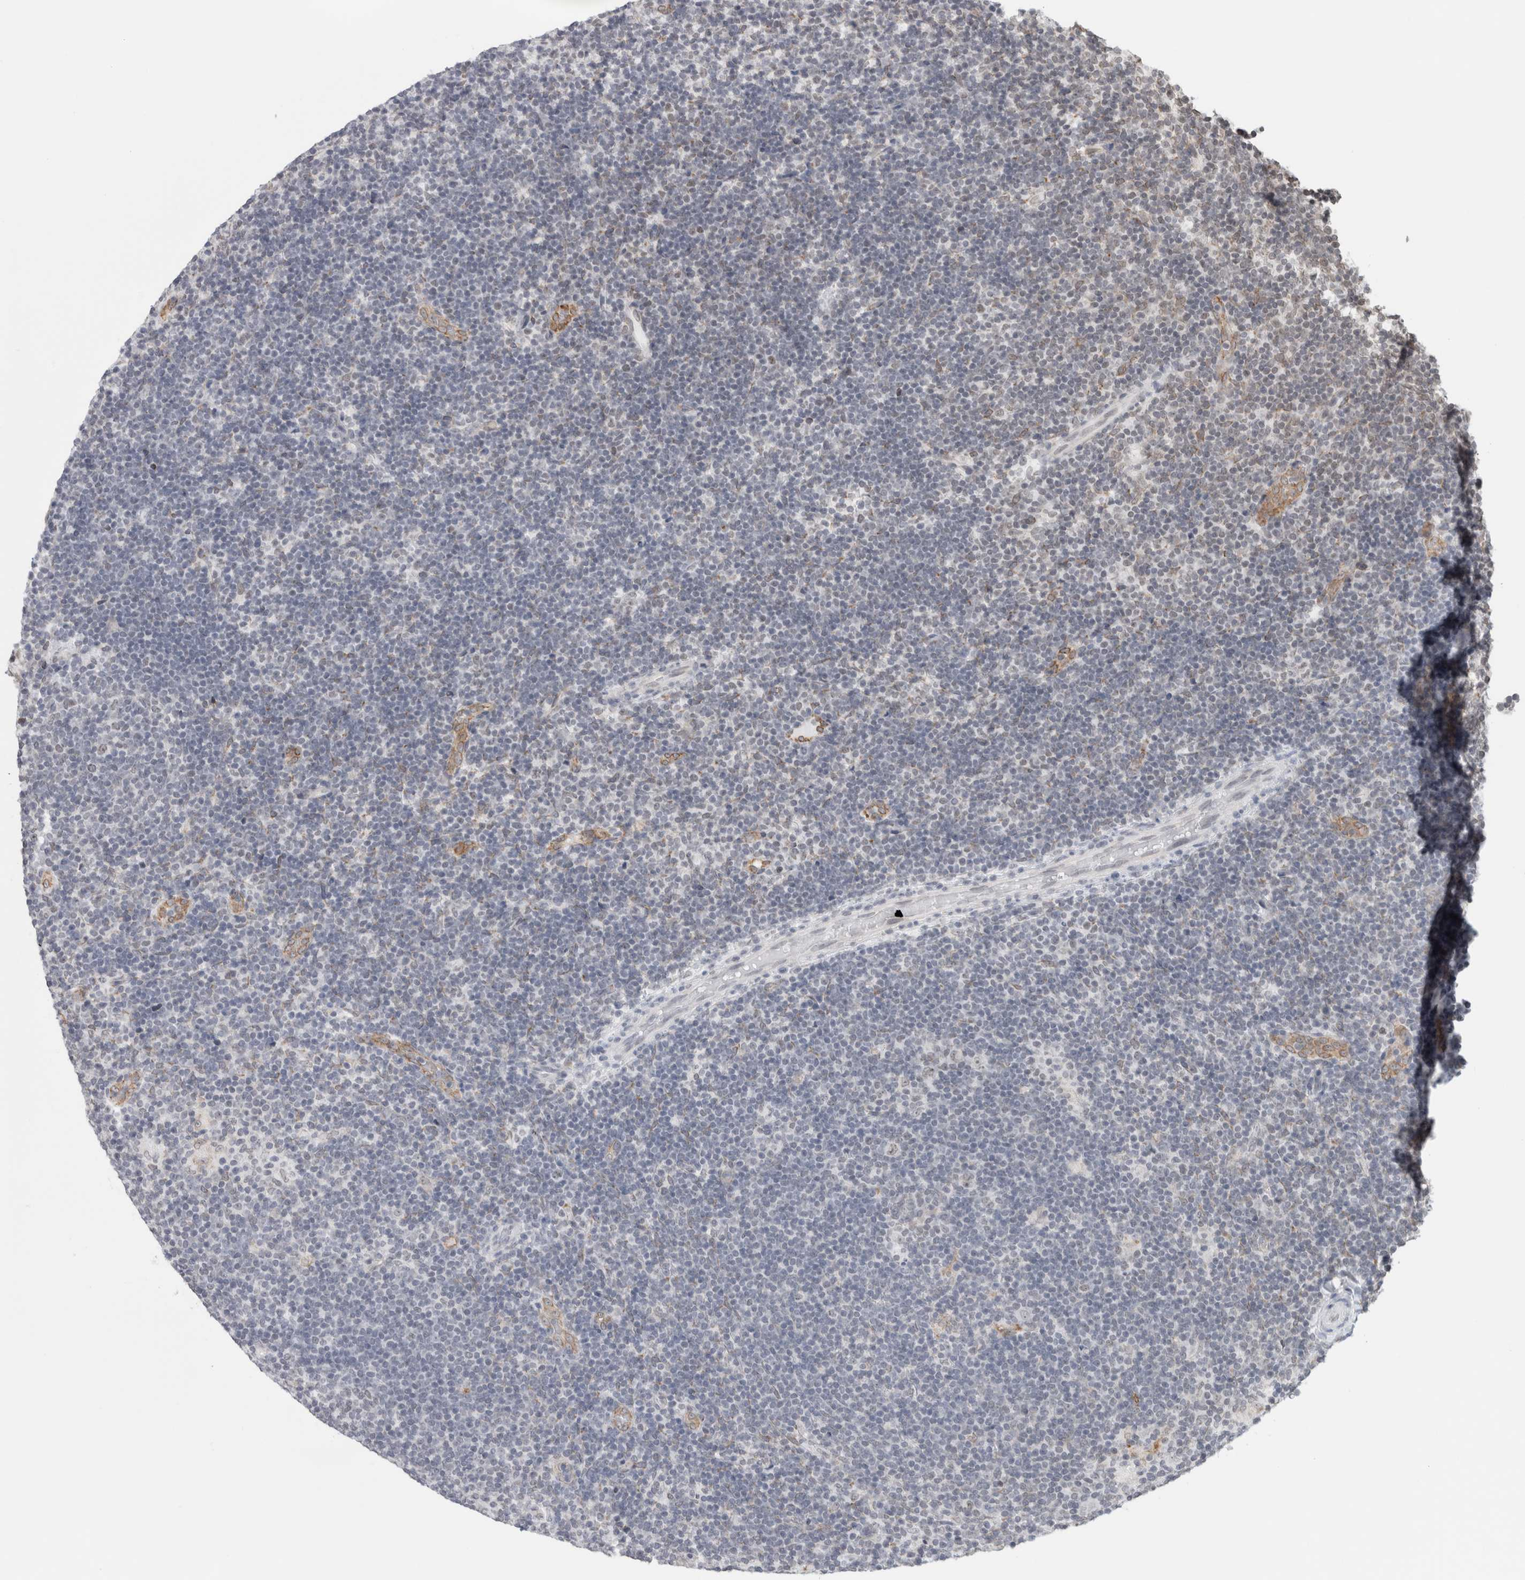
{"staining": {"intensity": "weak", "quantity": ">75%", "location": "nuclear"}, "tissue": "lymphoma", "cell_type": "Tumor cells", "image_type": "cancer", "snomed": [{"axis": "morphology", "description": "Hodgkin's disease, NOS"}, {"axis": "topography", "description": "Lymph node"}], "caption": "Weak nuclear protein staining is present in about >75% of tumor cells in Hodgkin's disease. Nuclei are stained in blue.", "gene": "RBMX2", "patient": {"sex": "female", "age": 57}}